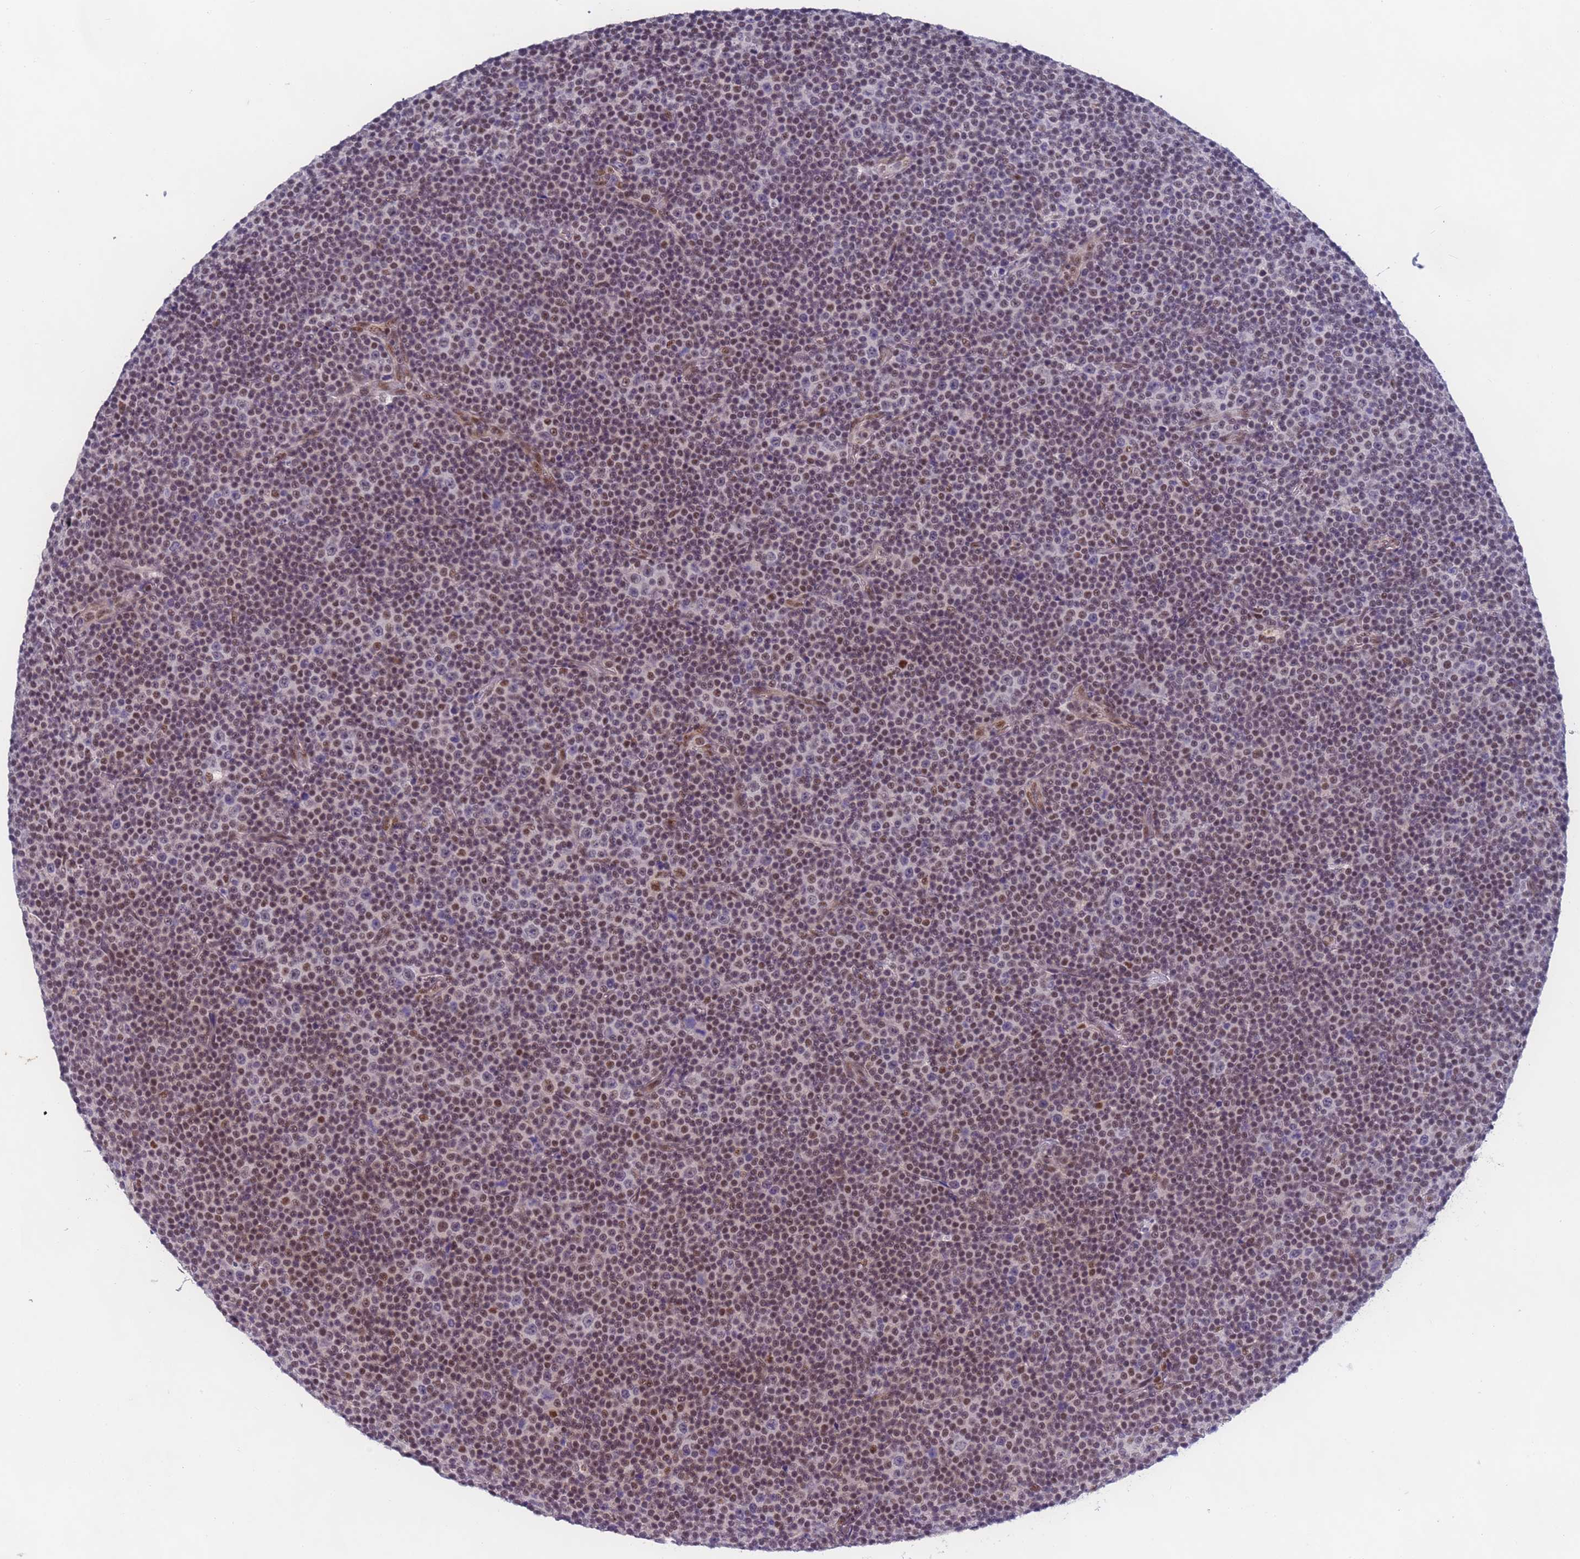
{"staining": {"intensity": "moderate", "quantity": ">75%", "location": "nuclear"}, "tissue": "lymphoma", "cell_type": "Tumor cells", "image_type": "cancer", "snomed": [{"axis": "morphology", "description": "Malignant lymphoma, non-Hodgkin's type, Low grade"}, {"axis": "topography", "description": "Lymph node"}], "caption": "A brown stain shows moderate nuclear positivity of a protein in human lymphoma tumor cells.", "gene": "FNBP4", "patient": {"sex": "female", "age": 67}}